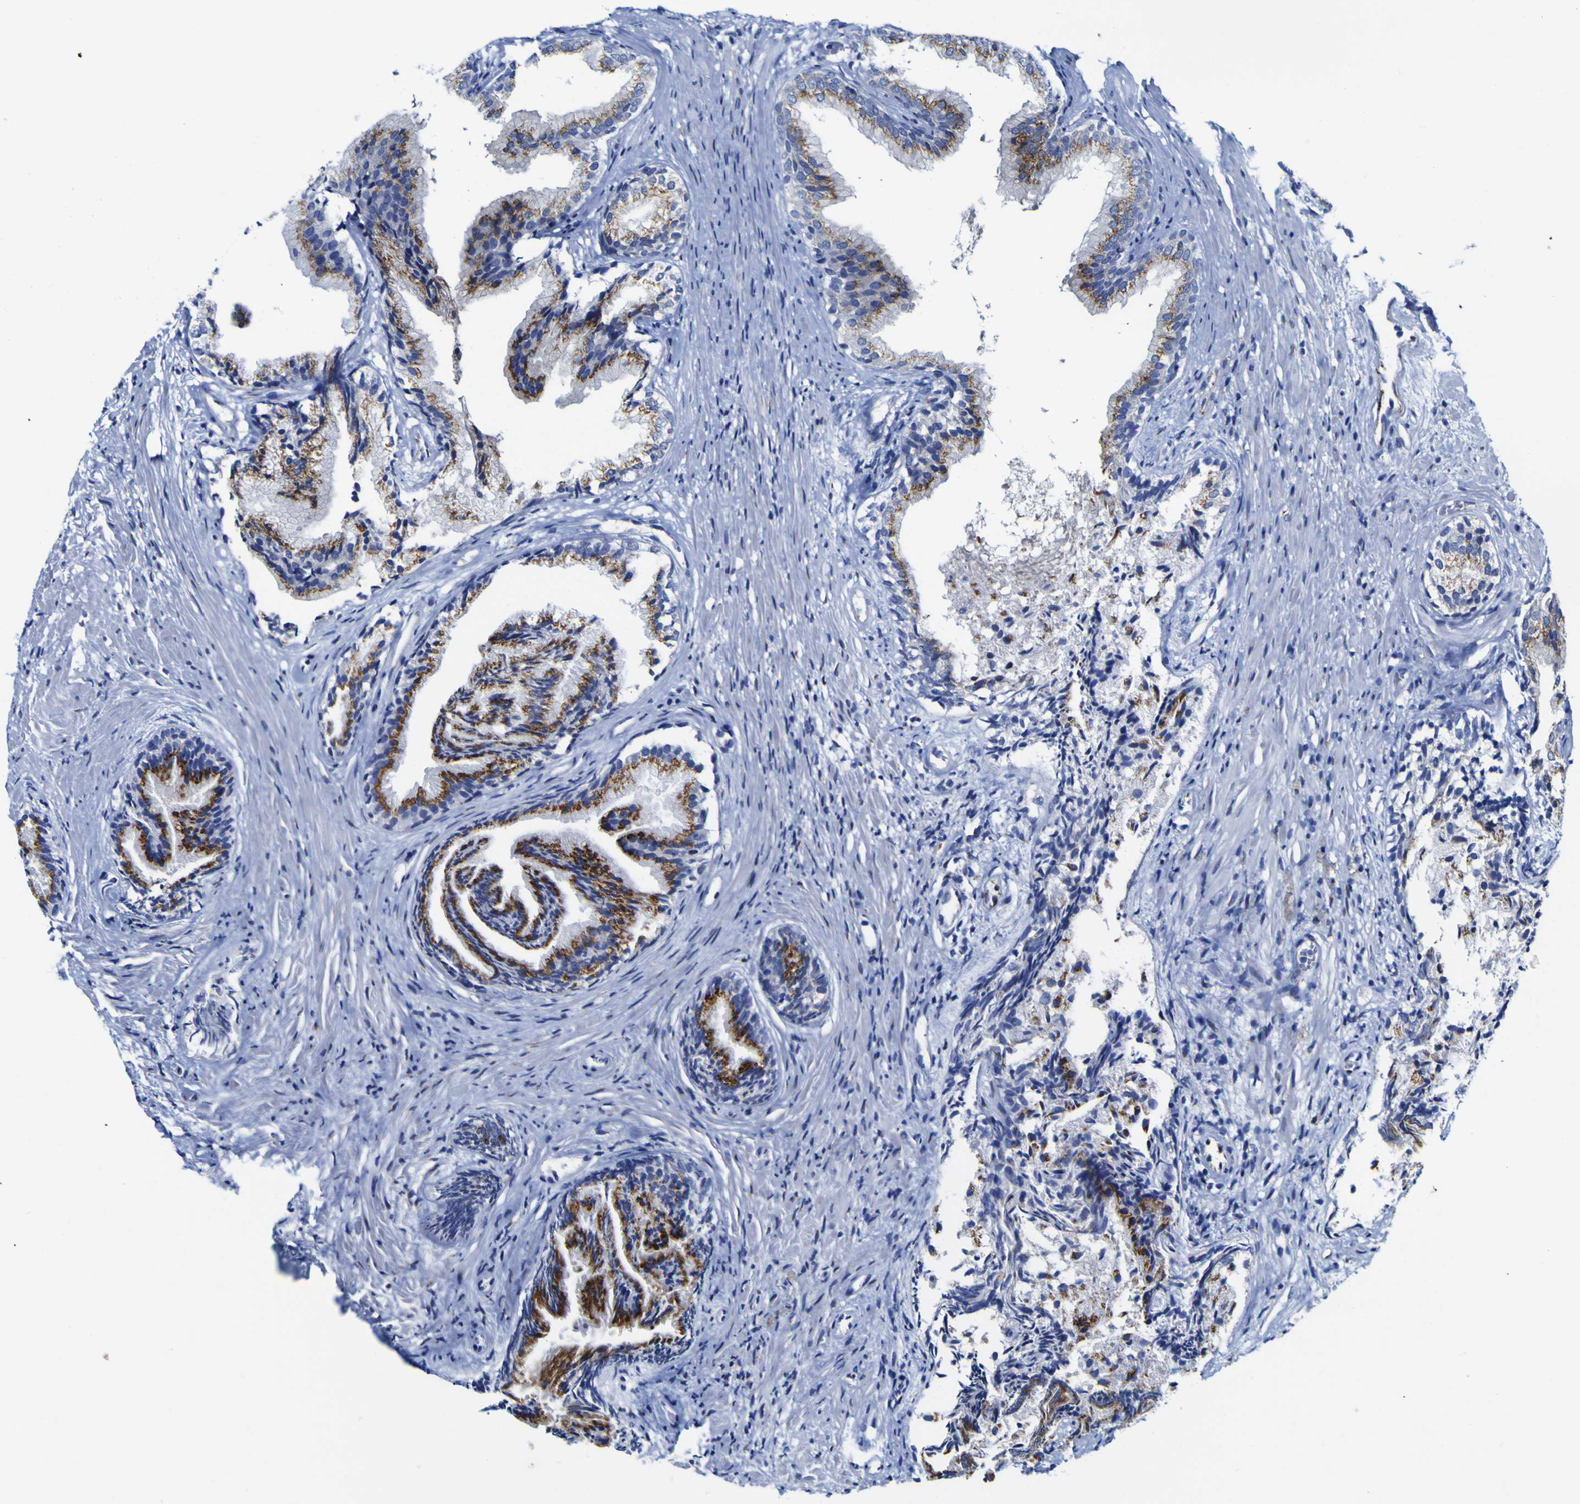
{"staining": {"intensity": "strong", "quantity": ">75%", "location": "cytoplasmic/membranous"}, "tissue": "prostate", "cell_type": "Glandular cells", "image_type": "normal", "snomed": [{"axis": "morphology", "description": "Normal tissue, NOS"}, {"axis": "topography", "description": "Prostate"}], "caption": "Strong cytoplasmic/membranous staining for a protein is seen in about >75% of glandular cells of normal prostate using immunohistochemistry.", "gene": "GOLM1", "patient": {"sex": "male", "age": 76}}